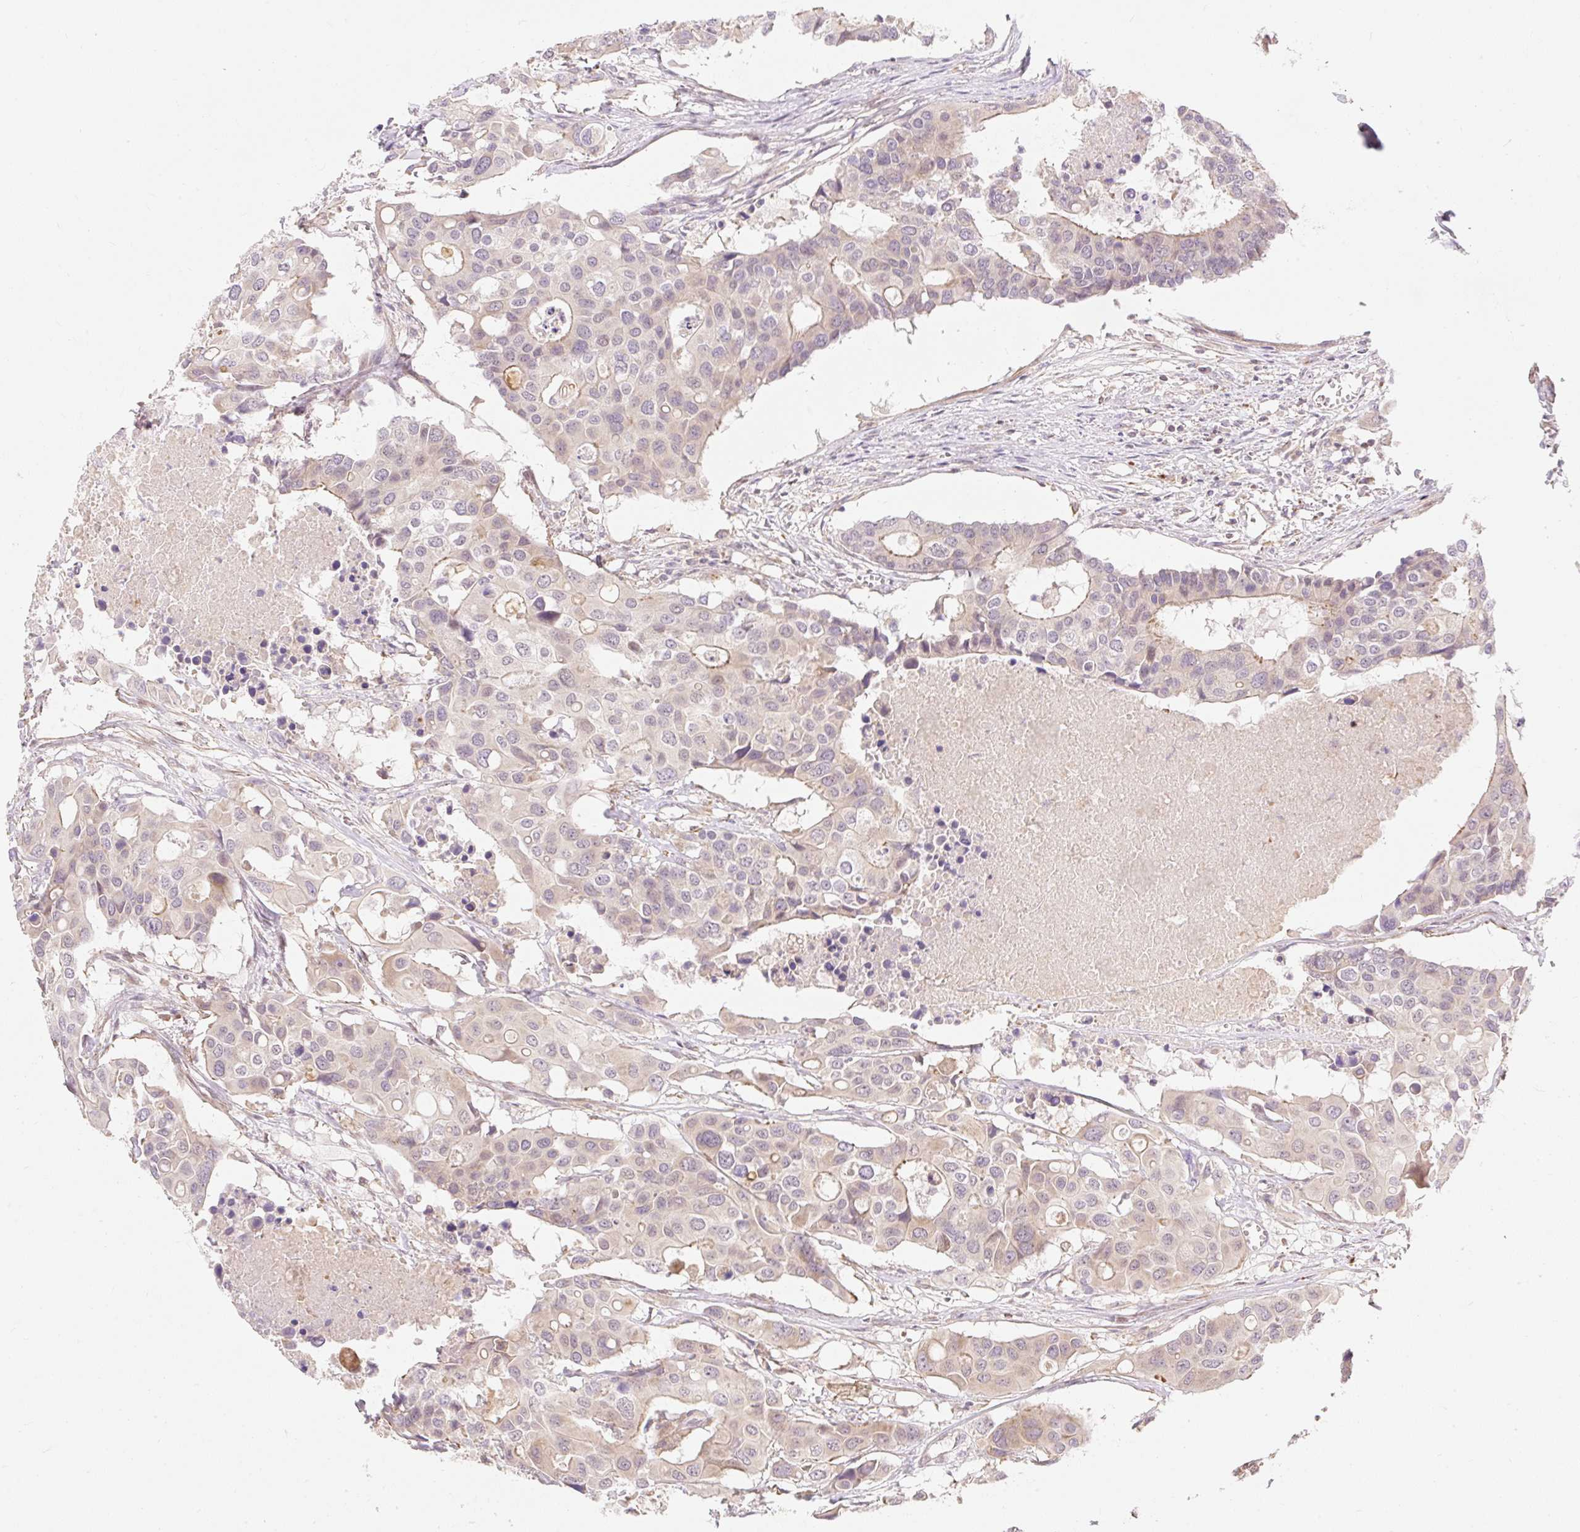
{"staining": {"intensity": "weak", "quantity": "25%-75%", "location": "cytoplasmic/membranous"}, "tissue": "colorectal cancer", "cell_type": "Tumor cells", "image_type": "cancer", "snomed": [{"axis": "morphology", "description": "Adenocarcinoma, NOS"}, {"axis": "topography", "description": "Colon"}], "caption": "The micrograph displays staining of adenocarcinoma (colorectal), revealing weak cytoplasmic/membranous protein expression (brown color) within tumor cells.", "gene": "EMC10", "patient": {"sex": "male", "age": 77}}